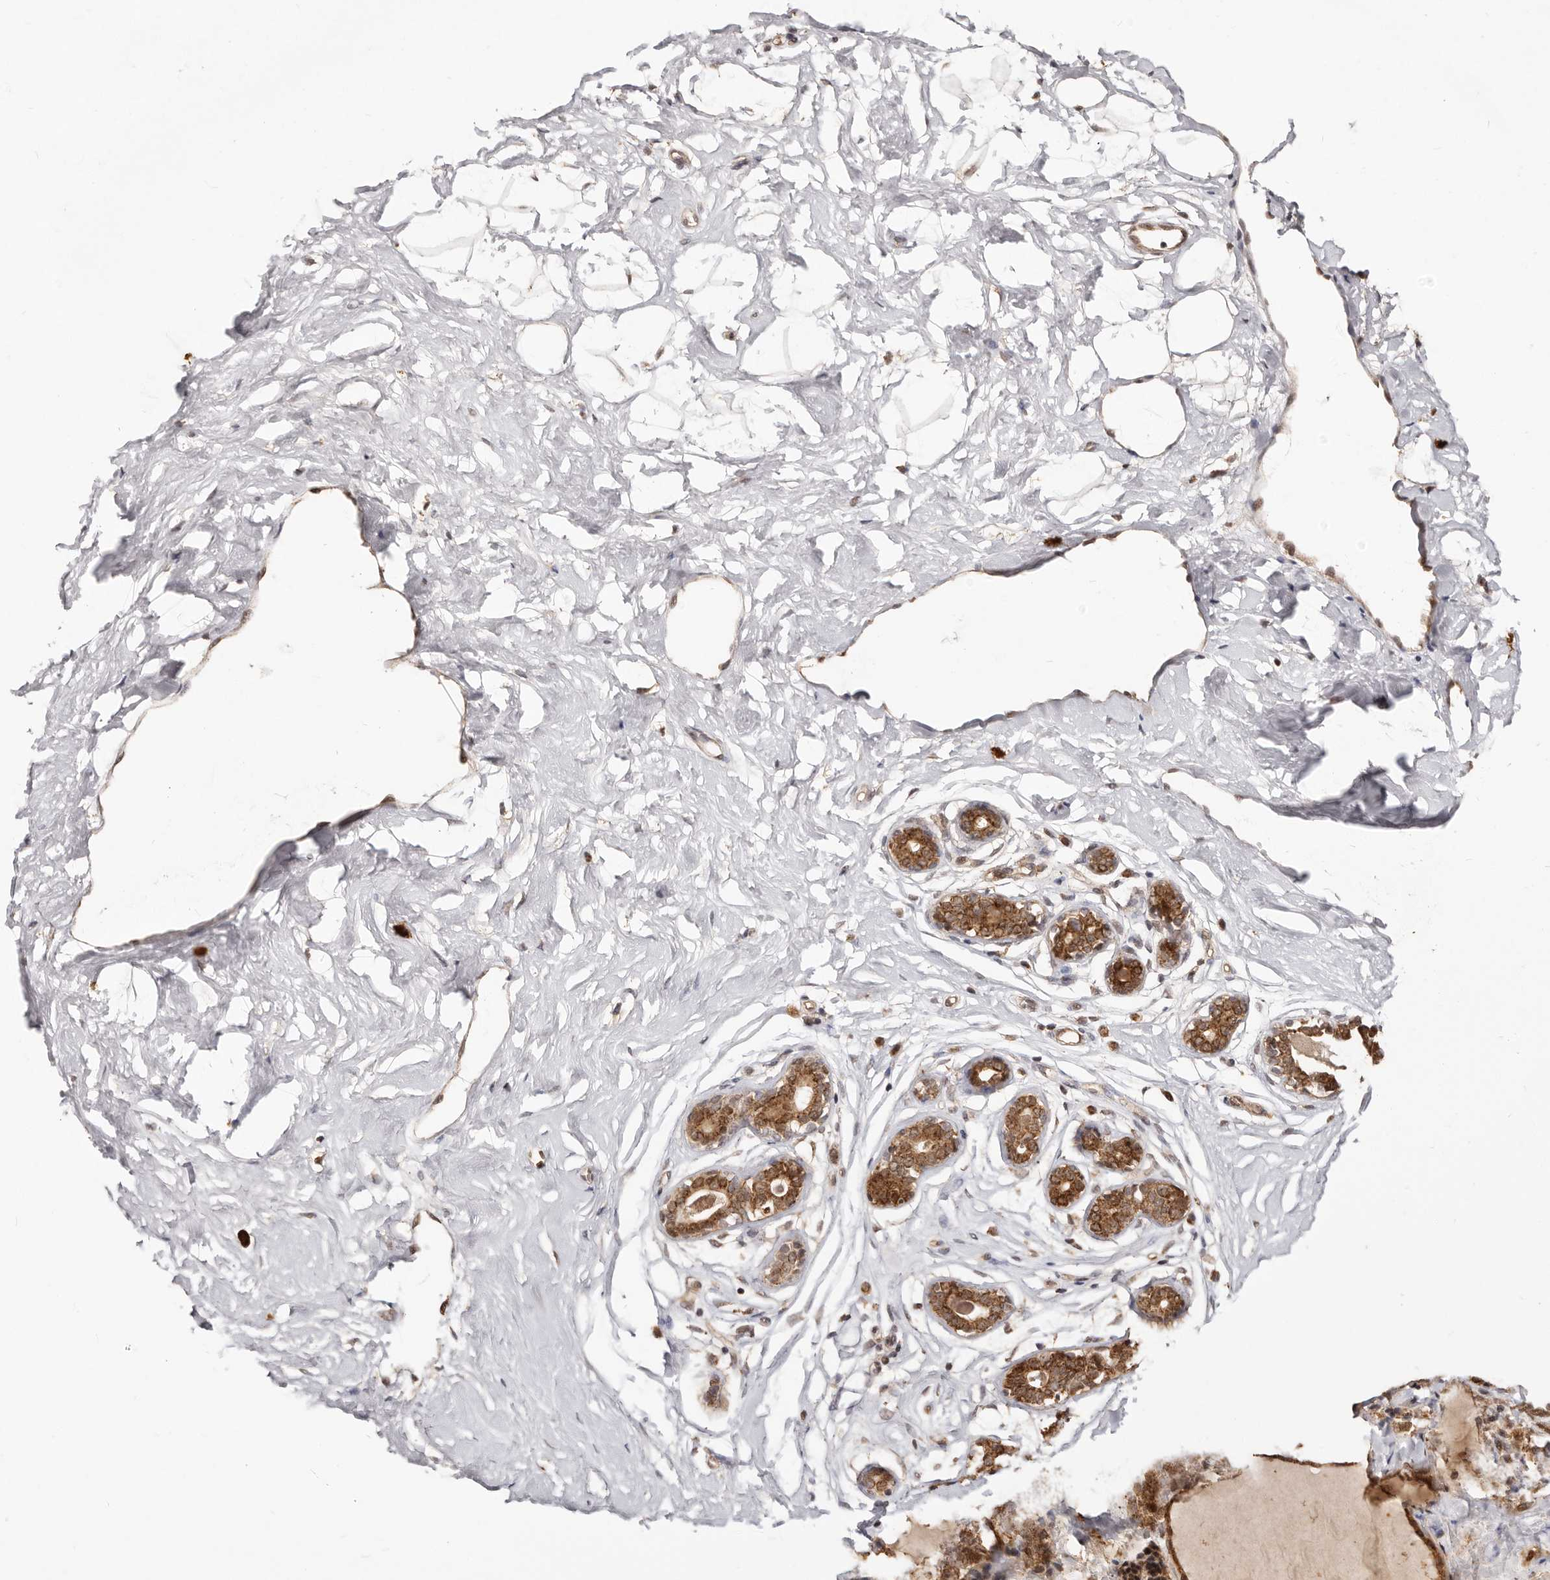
{"staining": {"intensity": "negative", "quantity": "none", "location": "none"}, "tissue": "breast", "cell_type": "Adipocytes", "image_type": "normal", "snomed": [{"axis": "morphology", "description": "Normal tissue, NOS"}, {"axis": "morphology", "description": "Adenoma, NOS"}, {"axis": "topography", "description": "Breast"}], "caption": "Protein analysis of benign breast demonstrates no significant positivity in adipocytes.", "gene": "SEC14L1", "patient": {"sex": "female", "age": 23}}